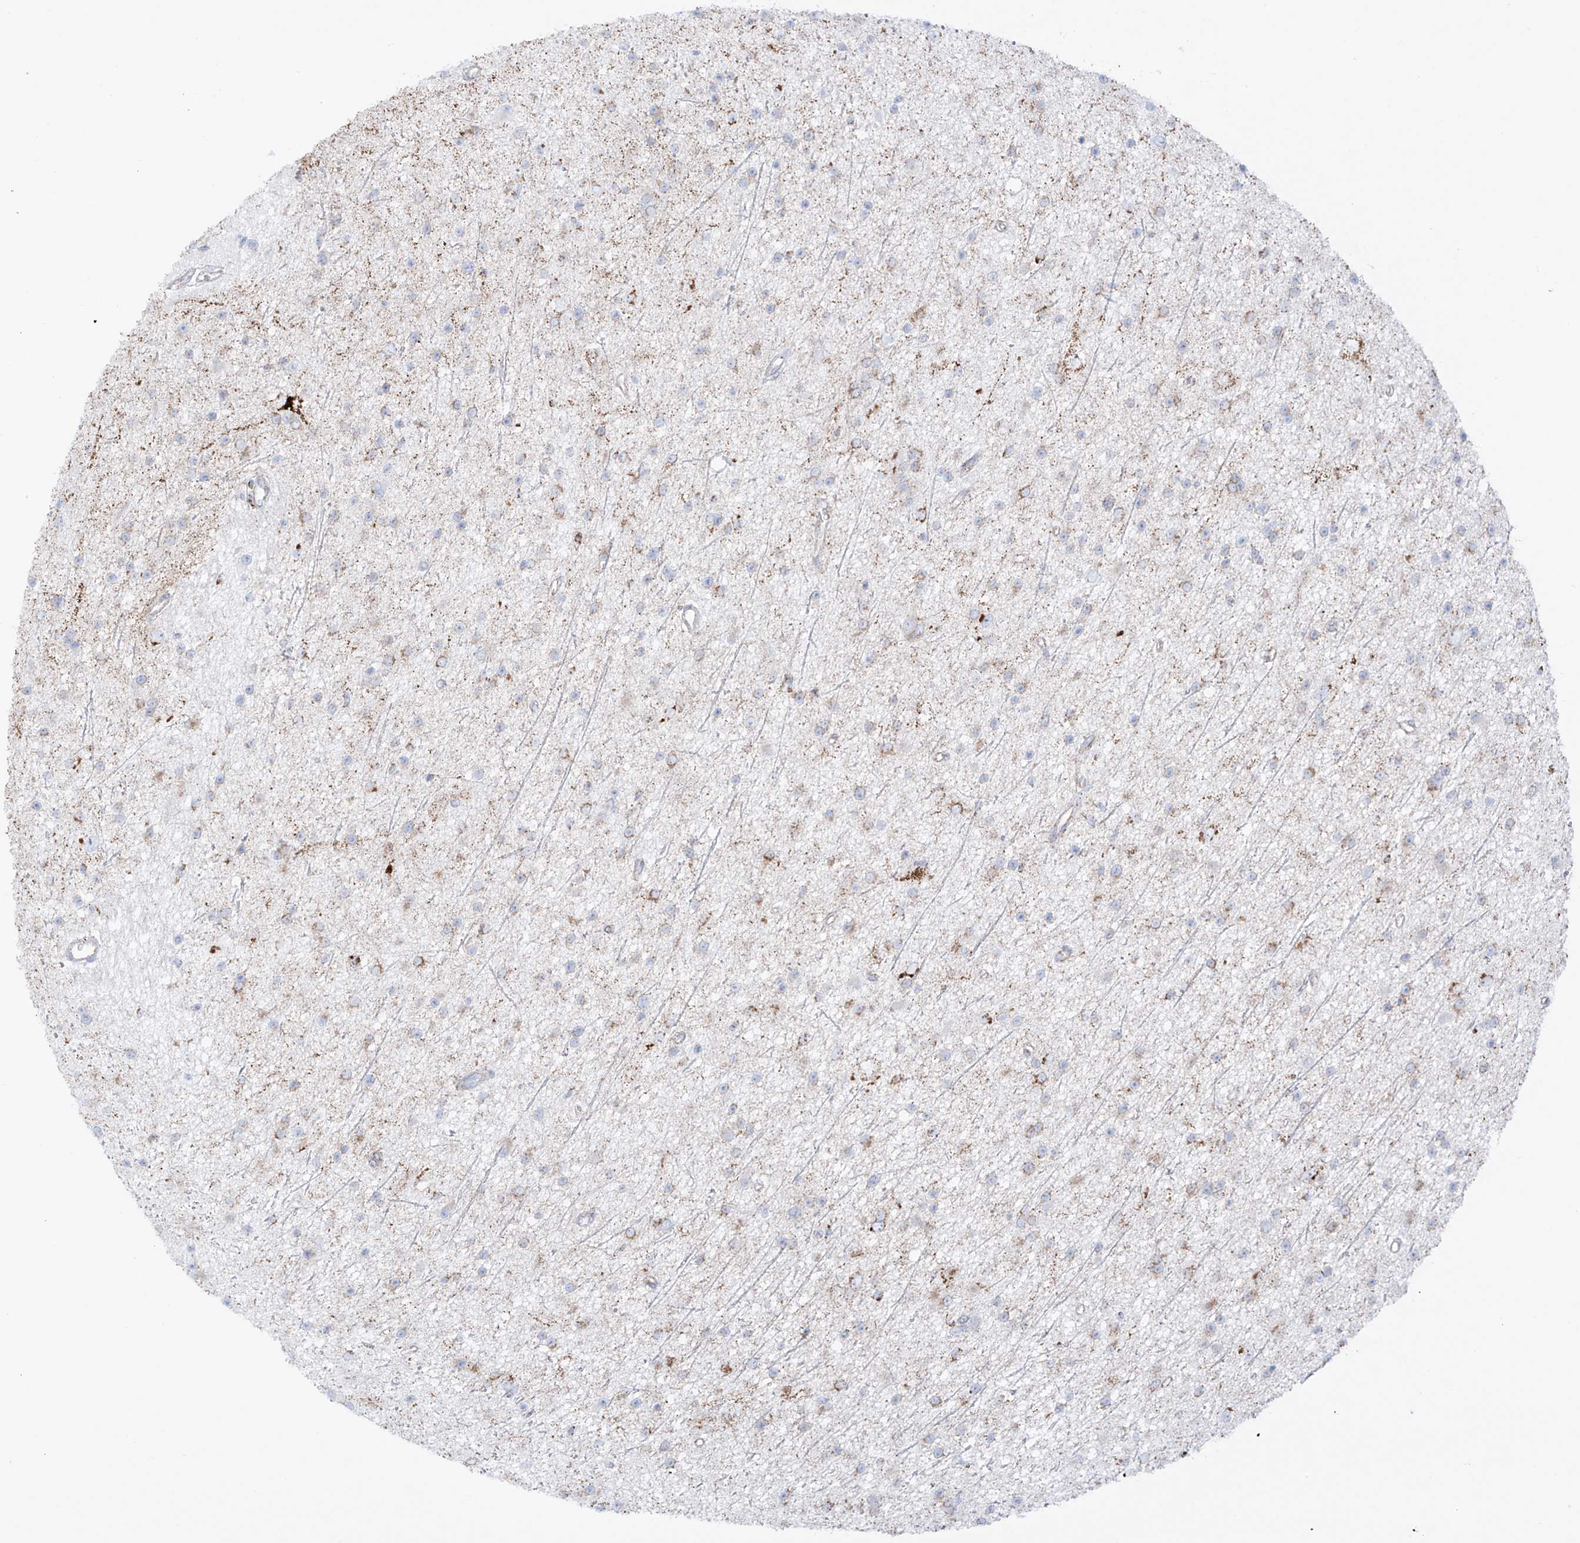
{"staining": {"intensity": "weak", "quantity": "25%-75%", "location": "cytoplasmic/membranous"}, "tissue": "glioma", "cell_type": "Tumor cells", "image_type": "cancer", "snomed": [{"axis": "morphology", "description": "Glioma, malignant, Low grade"}, {"axis": "topography", "description": "Cerebral cortex"}], "caption": "High-power microscopy captured an IHC micrograph of glioma, revealing weak cytoplasmic/membranous positivity in approximately 25%-75% of tumor cells.", "gene": "XKR3", "patient": {"sex": "female", "age": 39}}